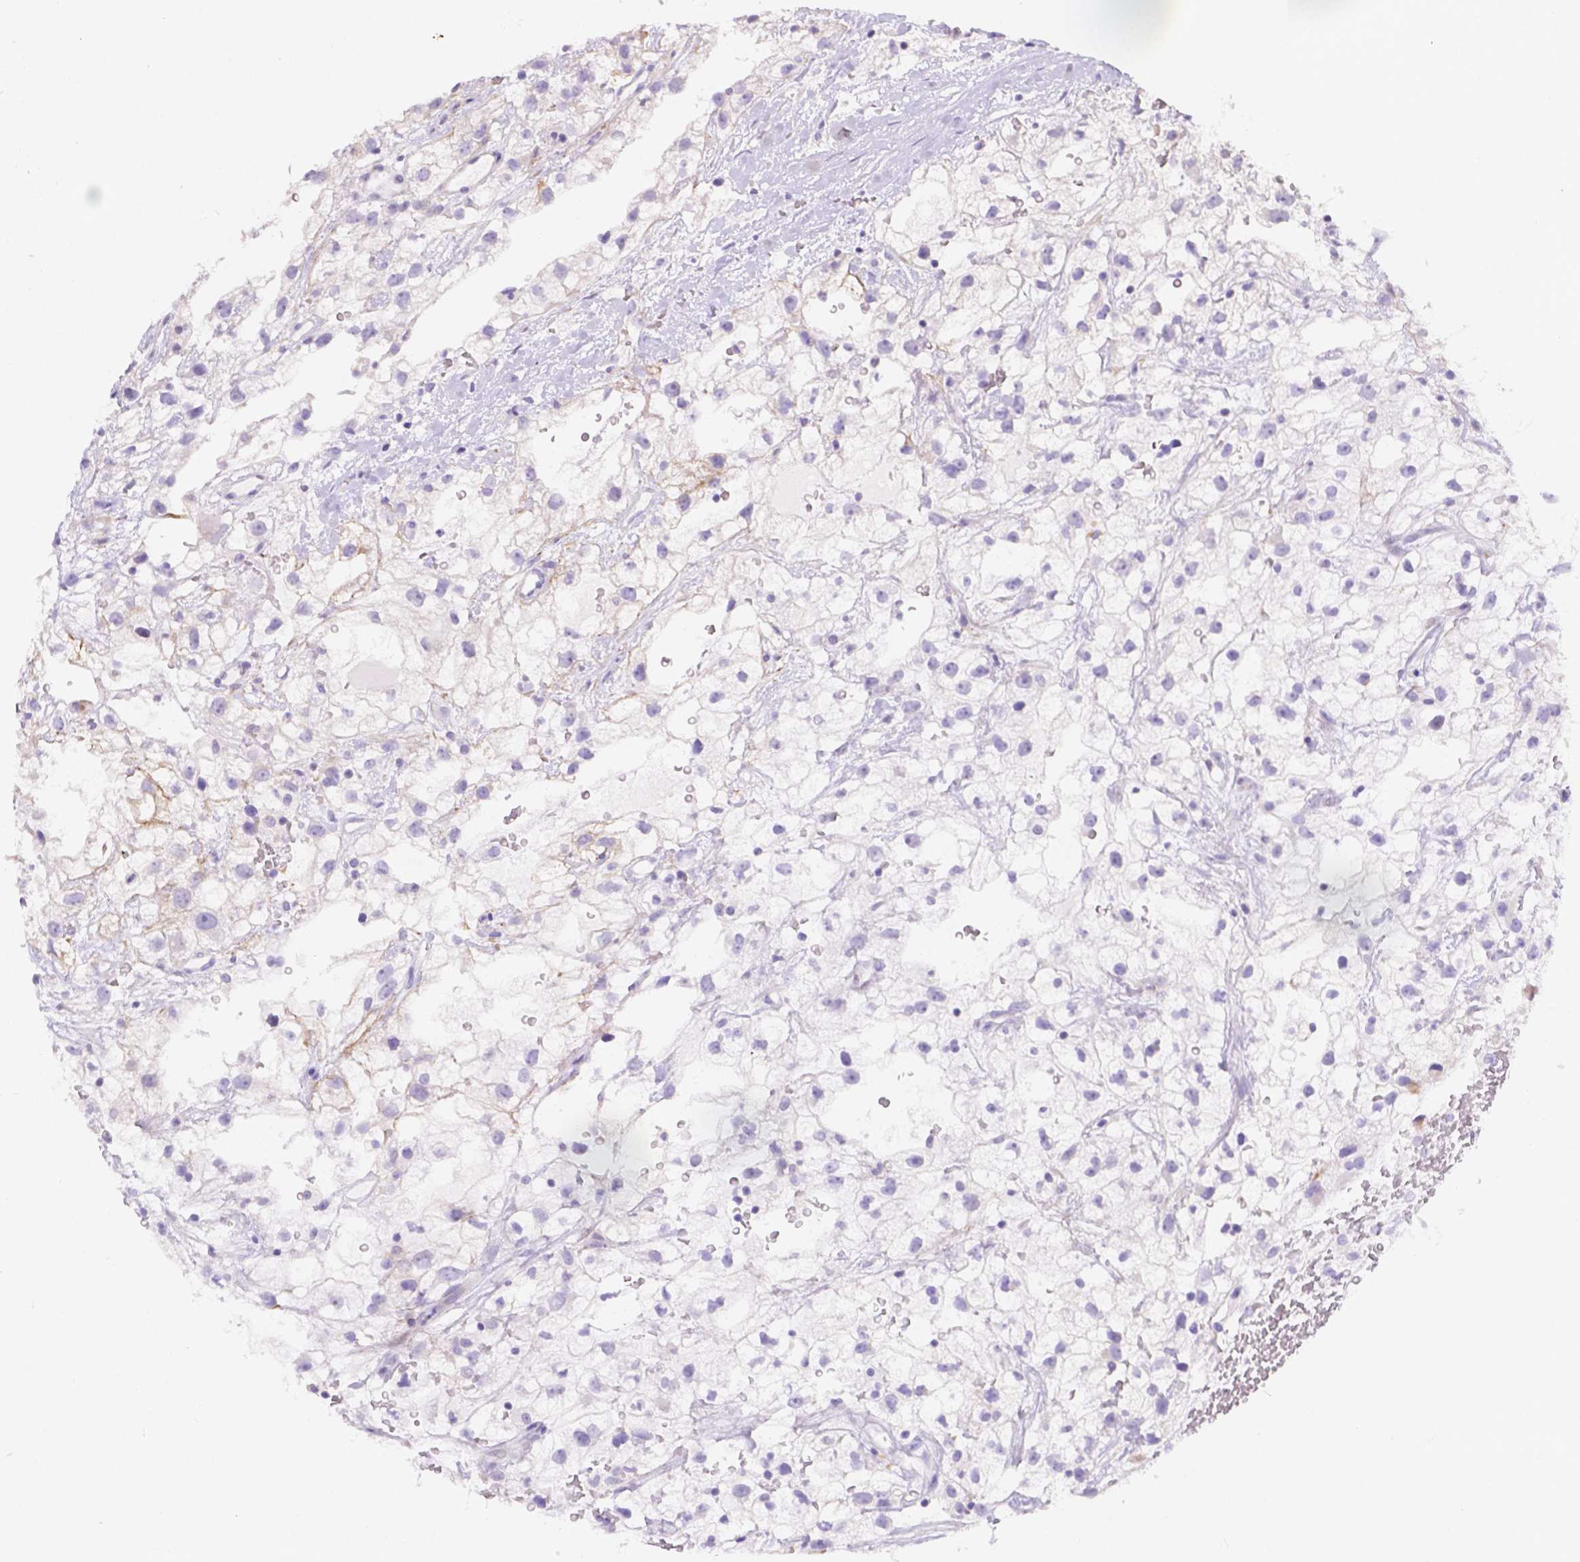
{"staining": {"intensity": "negative", "quantity": "none", "location": "none"}, "tissue": "renal cancer", "cell_type": "Tumor cells", "image_type": "cancer", "snomed": [{"axis": "morphology", "description": "Adenocarcinoma, NOS"}, {"axis": "topography", "description": "Kidney"}], "caption": "A micrograph of human renal cancer is negative for staining in tumor cells.", "gene": "DMWD", "patient": {"sex": "male", "age": 59}}